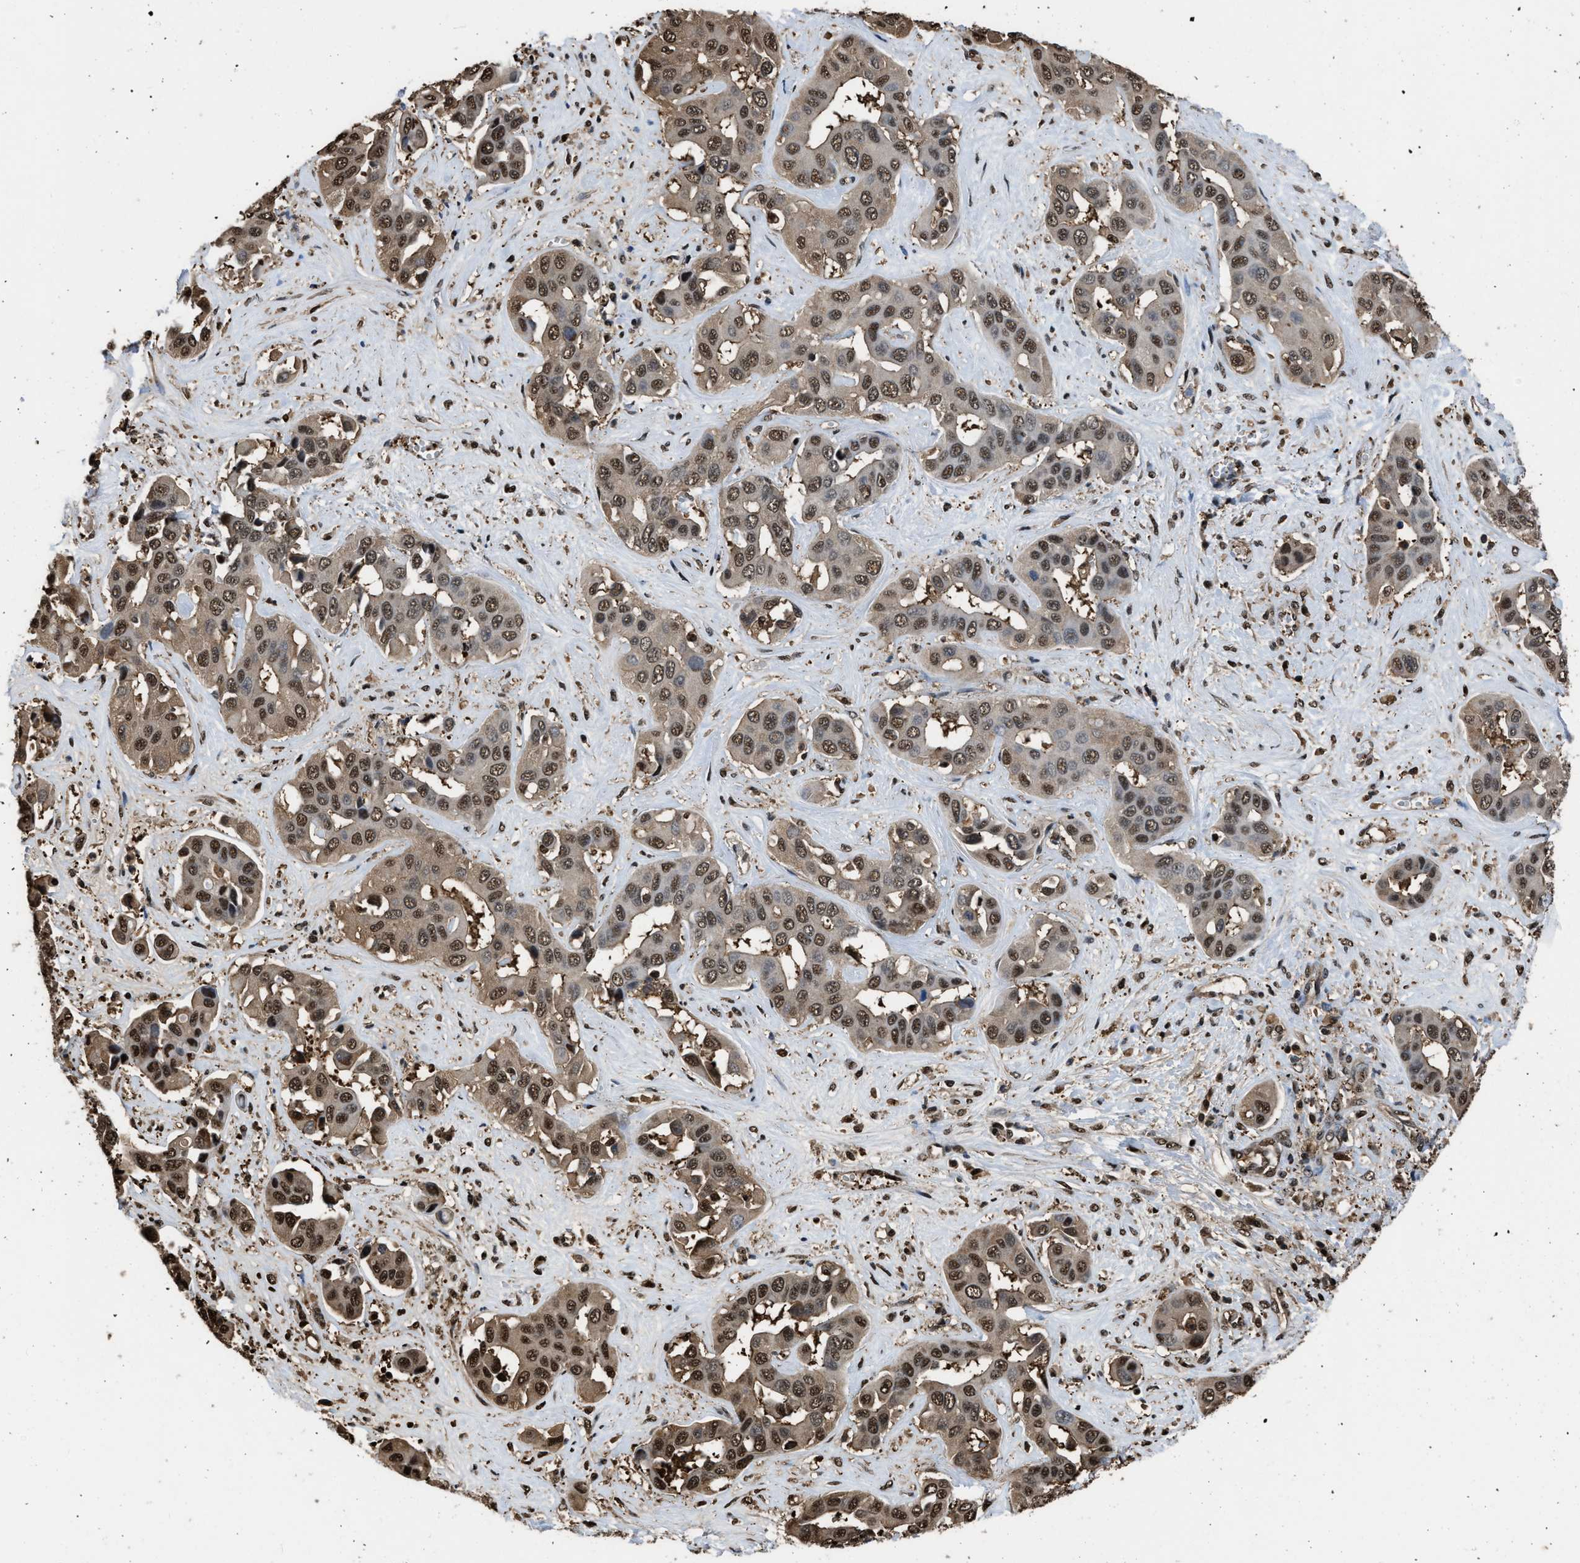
{"staining": {"intensity": "moderate", "quantity": ">75%", "location": "nuclear"}, "tissue": "liver cancer", "cell_type": "Tumor cells", "image_type": "cancer", "snomed": [{"axis": "morphology", "description": "Cholangiocarcinoma"}, {"axis": "topography", "description": "Liver"}], "caption": "Protein staining reveals moderate nuclear positivity in approximately >75% of tumor cells in liver cancer.", "gene": "FNTA", "patient": {"sex": "female", "age": 52}}